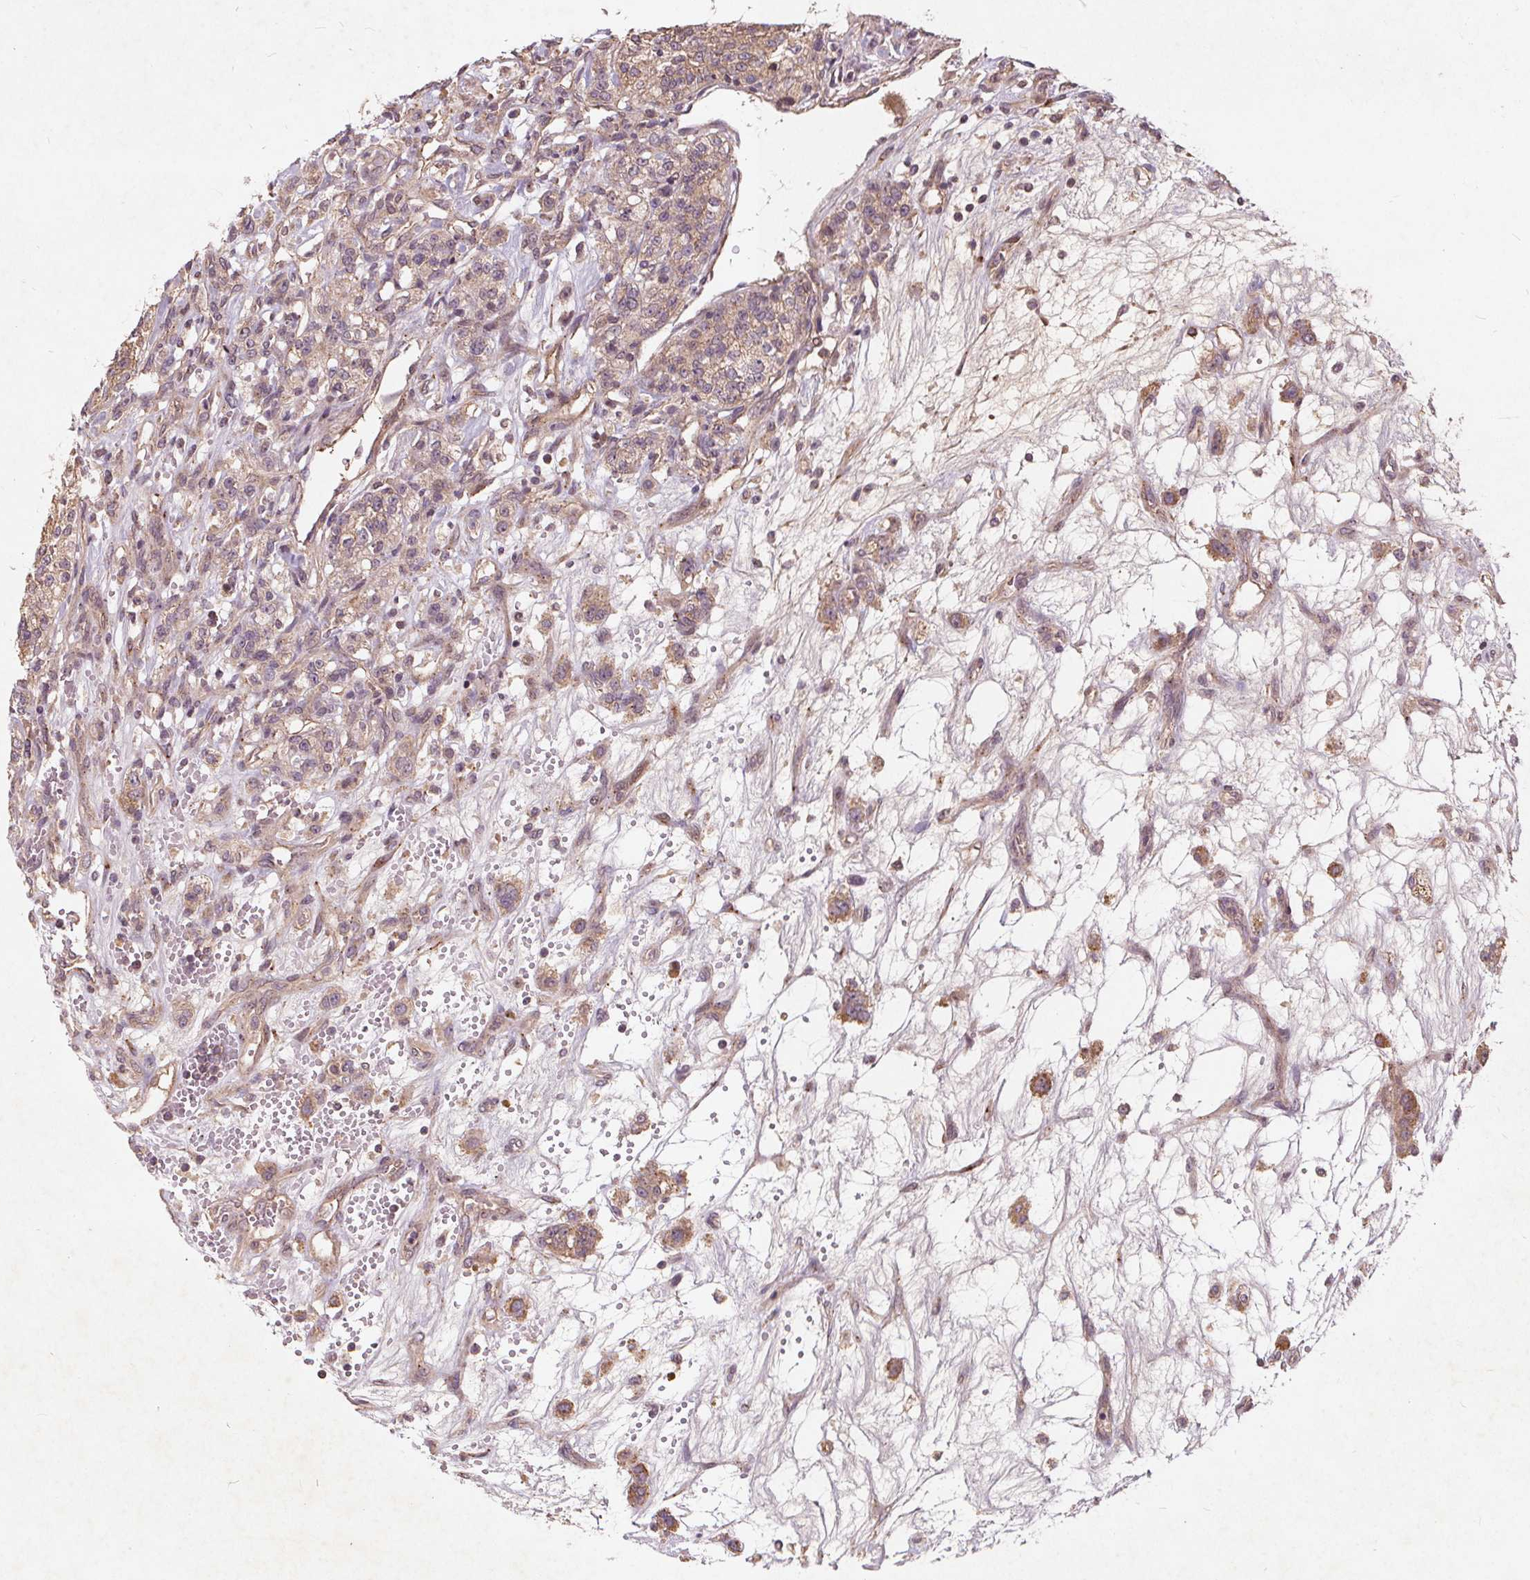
{"staining": {"intensity": "weak", "quantity": "25%-75%", "location": "cytoplasmic/membranous"}, "tissue": "renal cancer", "cell_type": "Tumor cells", "image_type": "cancer", "snomed": [{"axis": "morphology", "description": "Adenocarcinoma, NOS"}, {"axis": "topography", "description": "Kidney"}], "caption": "Adenocarcinoma (renal) stained with a brown dye shows weak cytoplasmic/membranous positive staining in about 25%-75% of tumor cells.", "gene": "CSNK1G2", "patient": {"sex": "female", "age": 63}}